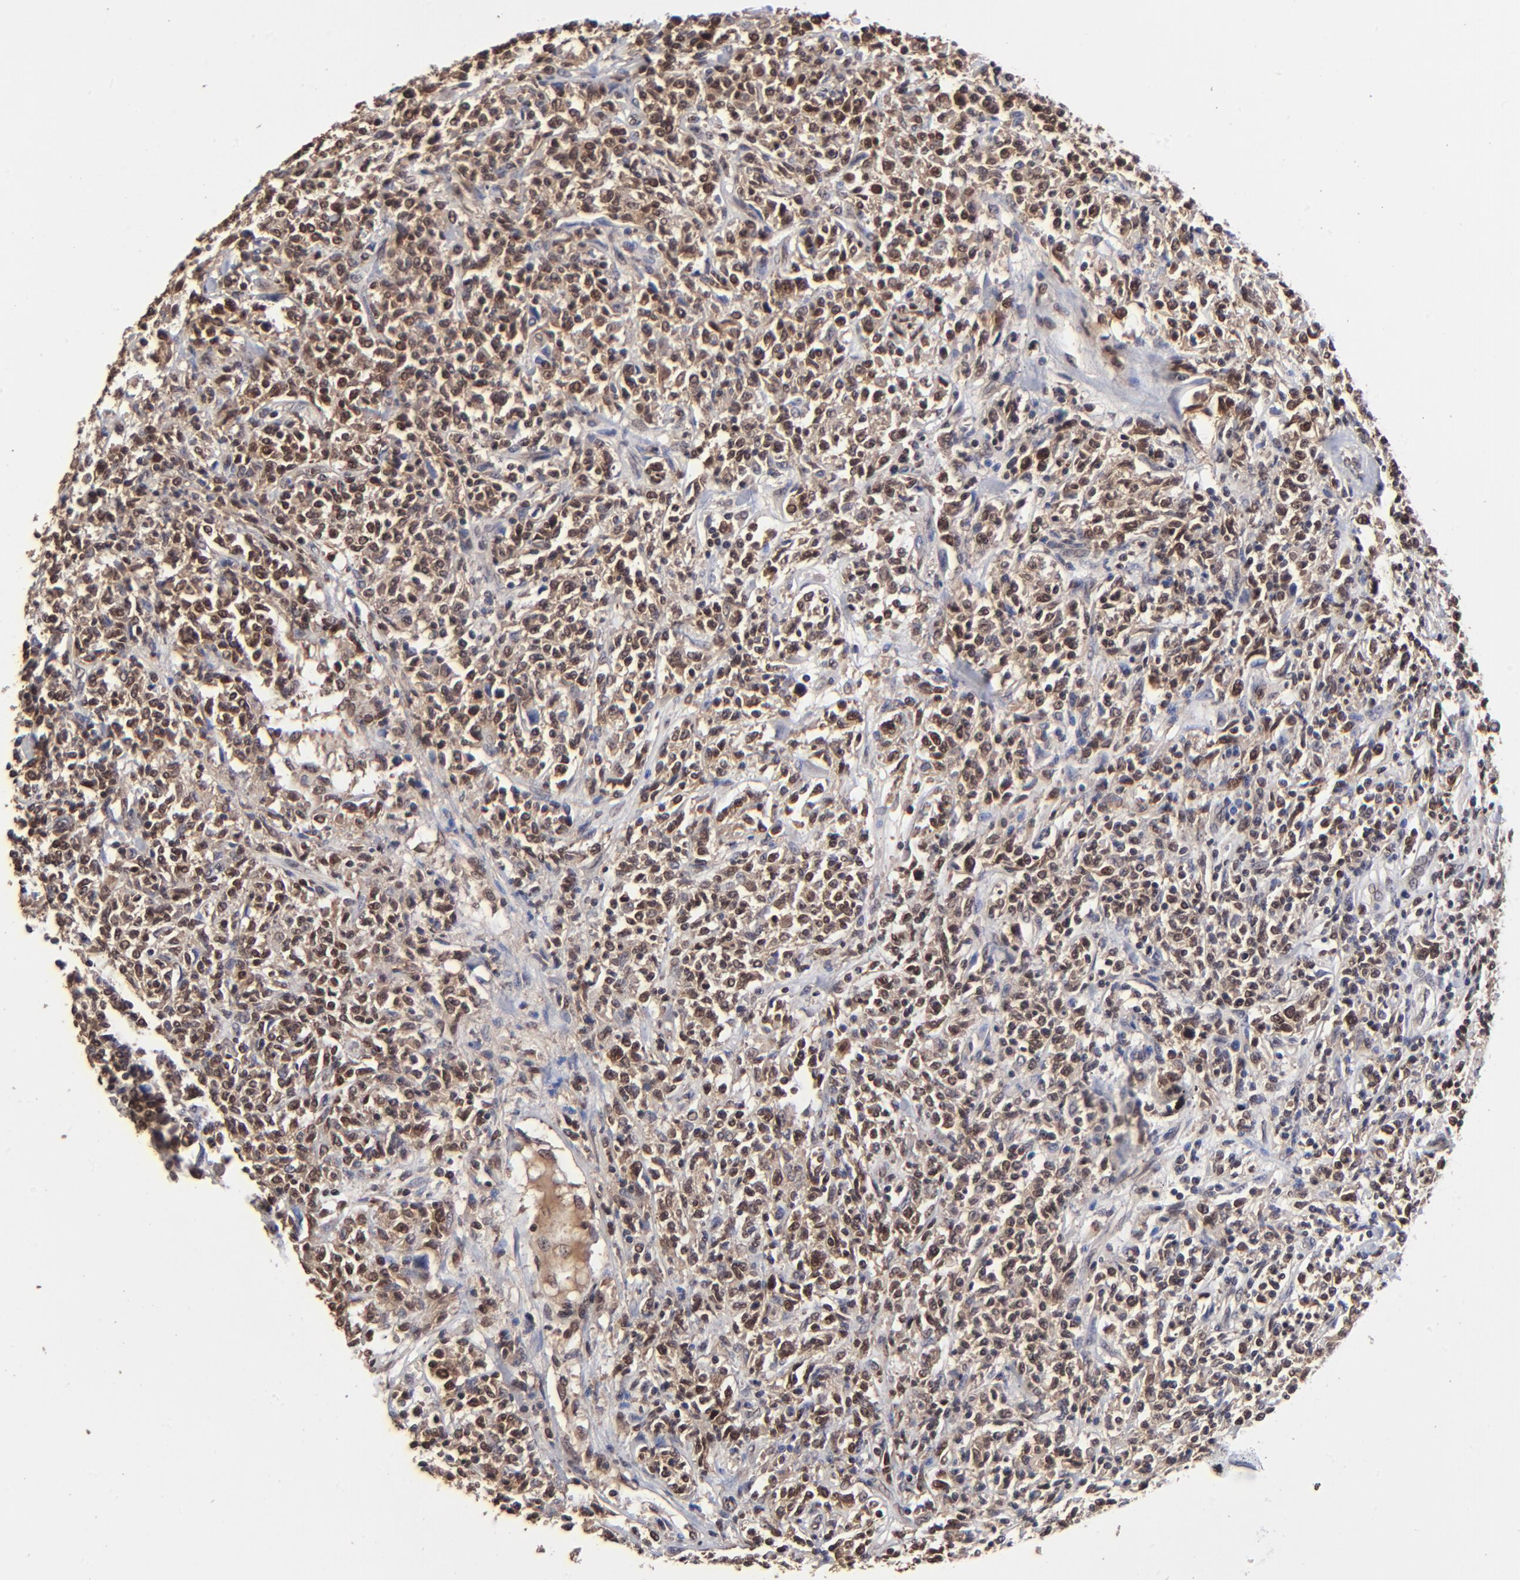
{"staining": {"intensity": "moderate", "quantity": ">75%", "location": "cytoplasmic/membranous,nuclear"}, "tissue": "lymphoma", "cell_type": "Tumor cells", "image_type": "cancer", "snomed": [{"axis": "morphology", "description": "Malignant lymphoma, non-Hodgkin's type, Low grade"}, {"axis": "topography", "description": "Small intestine"}], "caption": "Malignant lymphoma, non-Hodgkin's type (low-grade) stained for a protein (brown) demonstrates moderate cytoplasmic/membranous and nuclear positive expression in approximately >75% of tumor cells.", "gene": "DCTPP1", "patient": {"sex": "female", "age": 59}}